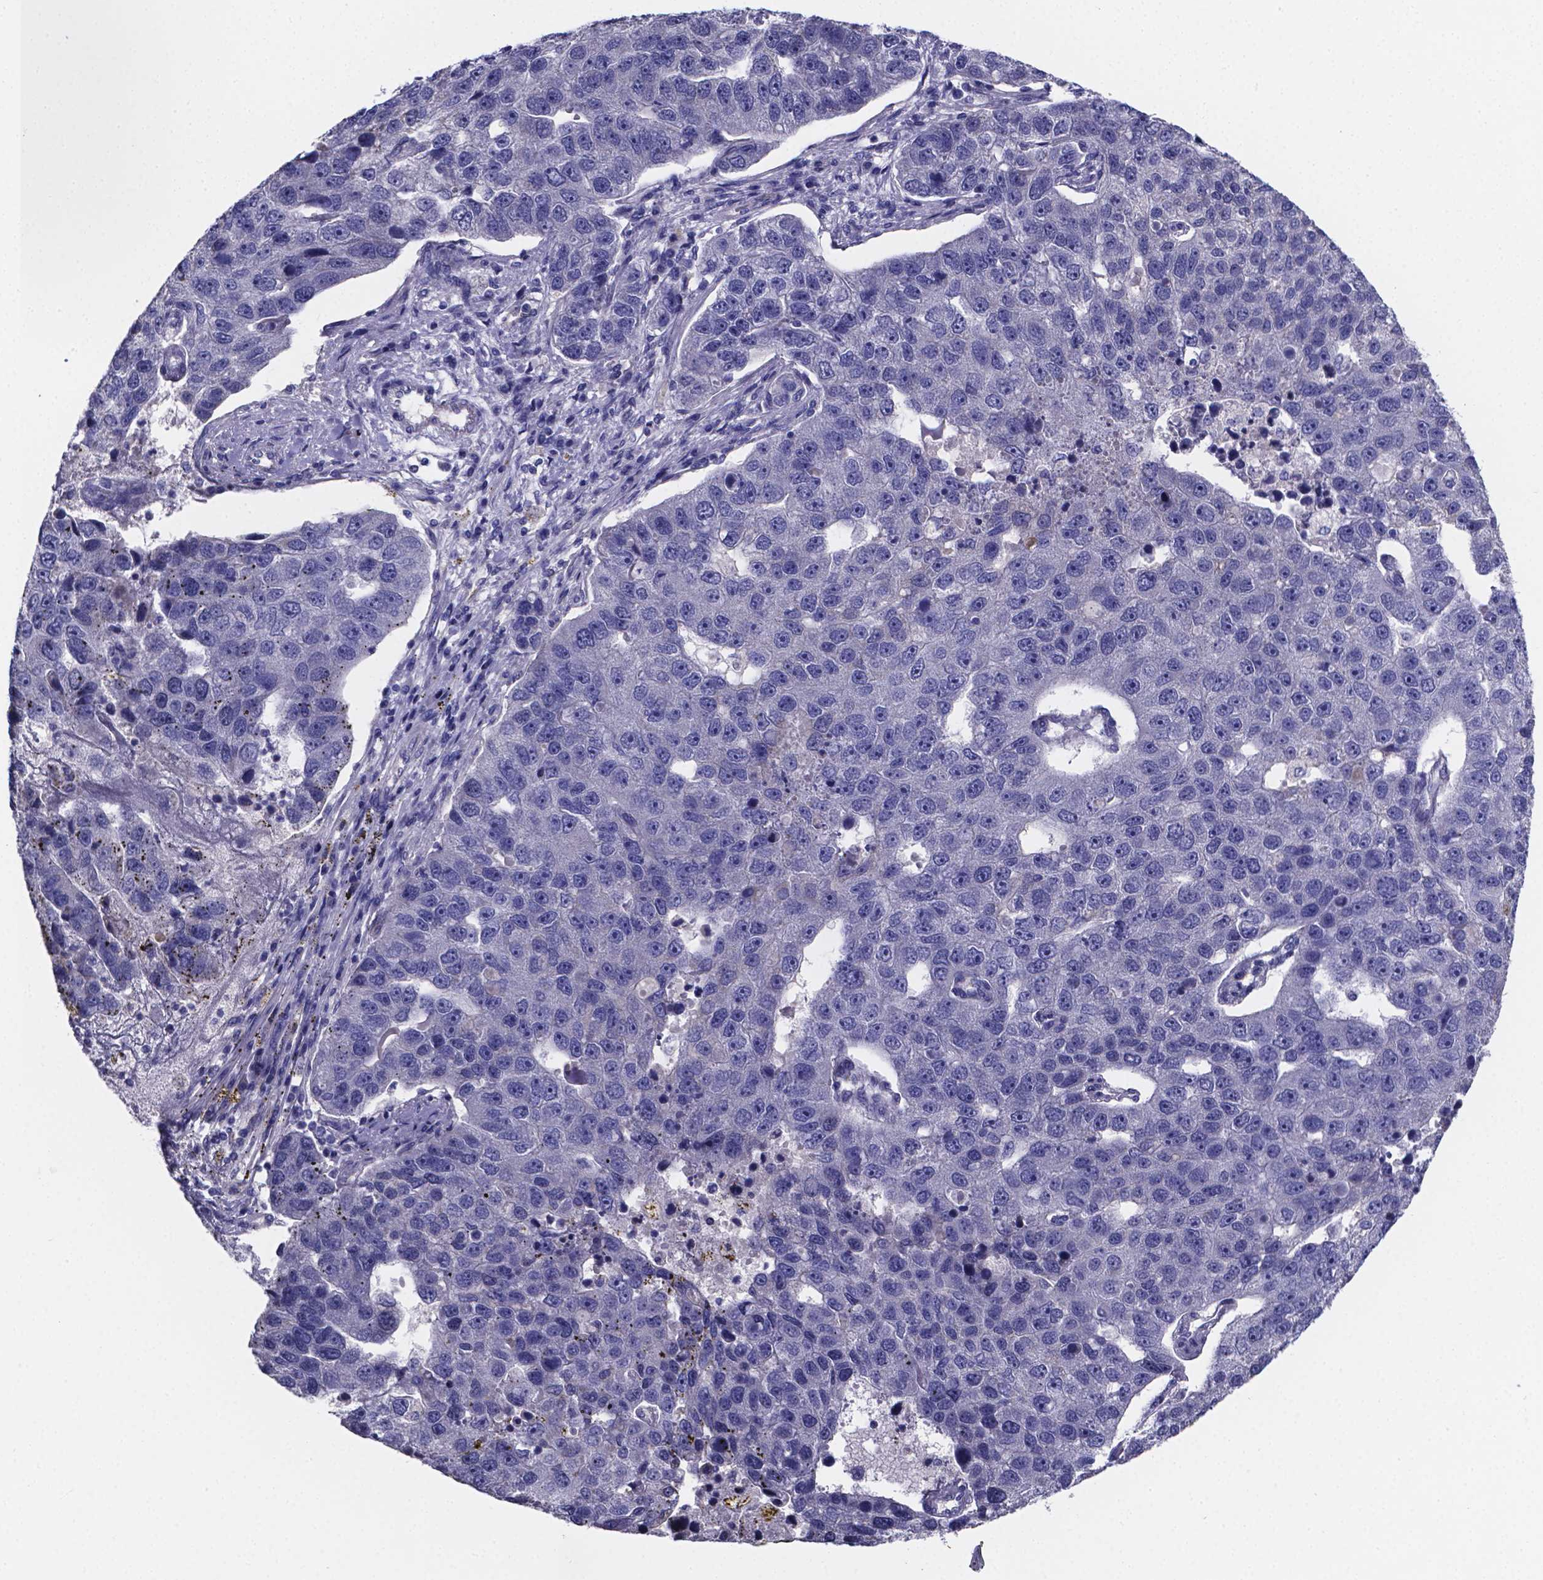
{"staining": {"intensity": "negative", "quantity": "none", "location": "none"}, "tissue": "pancreatic cancer", "cell_type": "Tumor cells", "image_type": "cancer", "snomed": [{"axis": "morphology", "description": "Adenocarcinoma, NOS"}, {"axis": "topography", "description": "Pancreas"}], "caption": "An immunohistochemistry micrograph of pancreatic cancer (adenocarcinoma) is shown. There is no staining in tumor cells of pancreatic cancer (adenocarcinoma).", "gene": "SFRP4", "patient": {"sex": "female", "age": 61}}